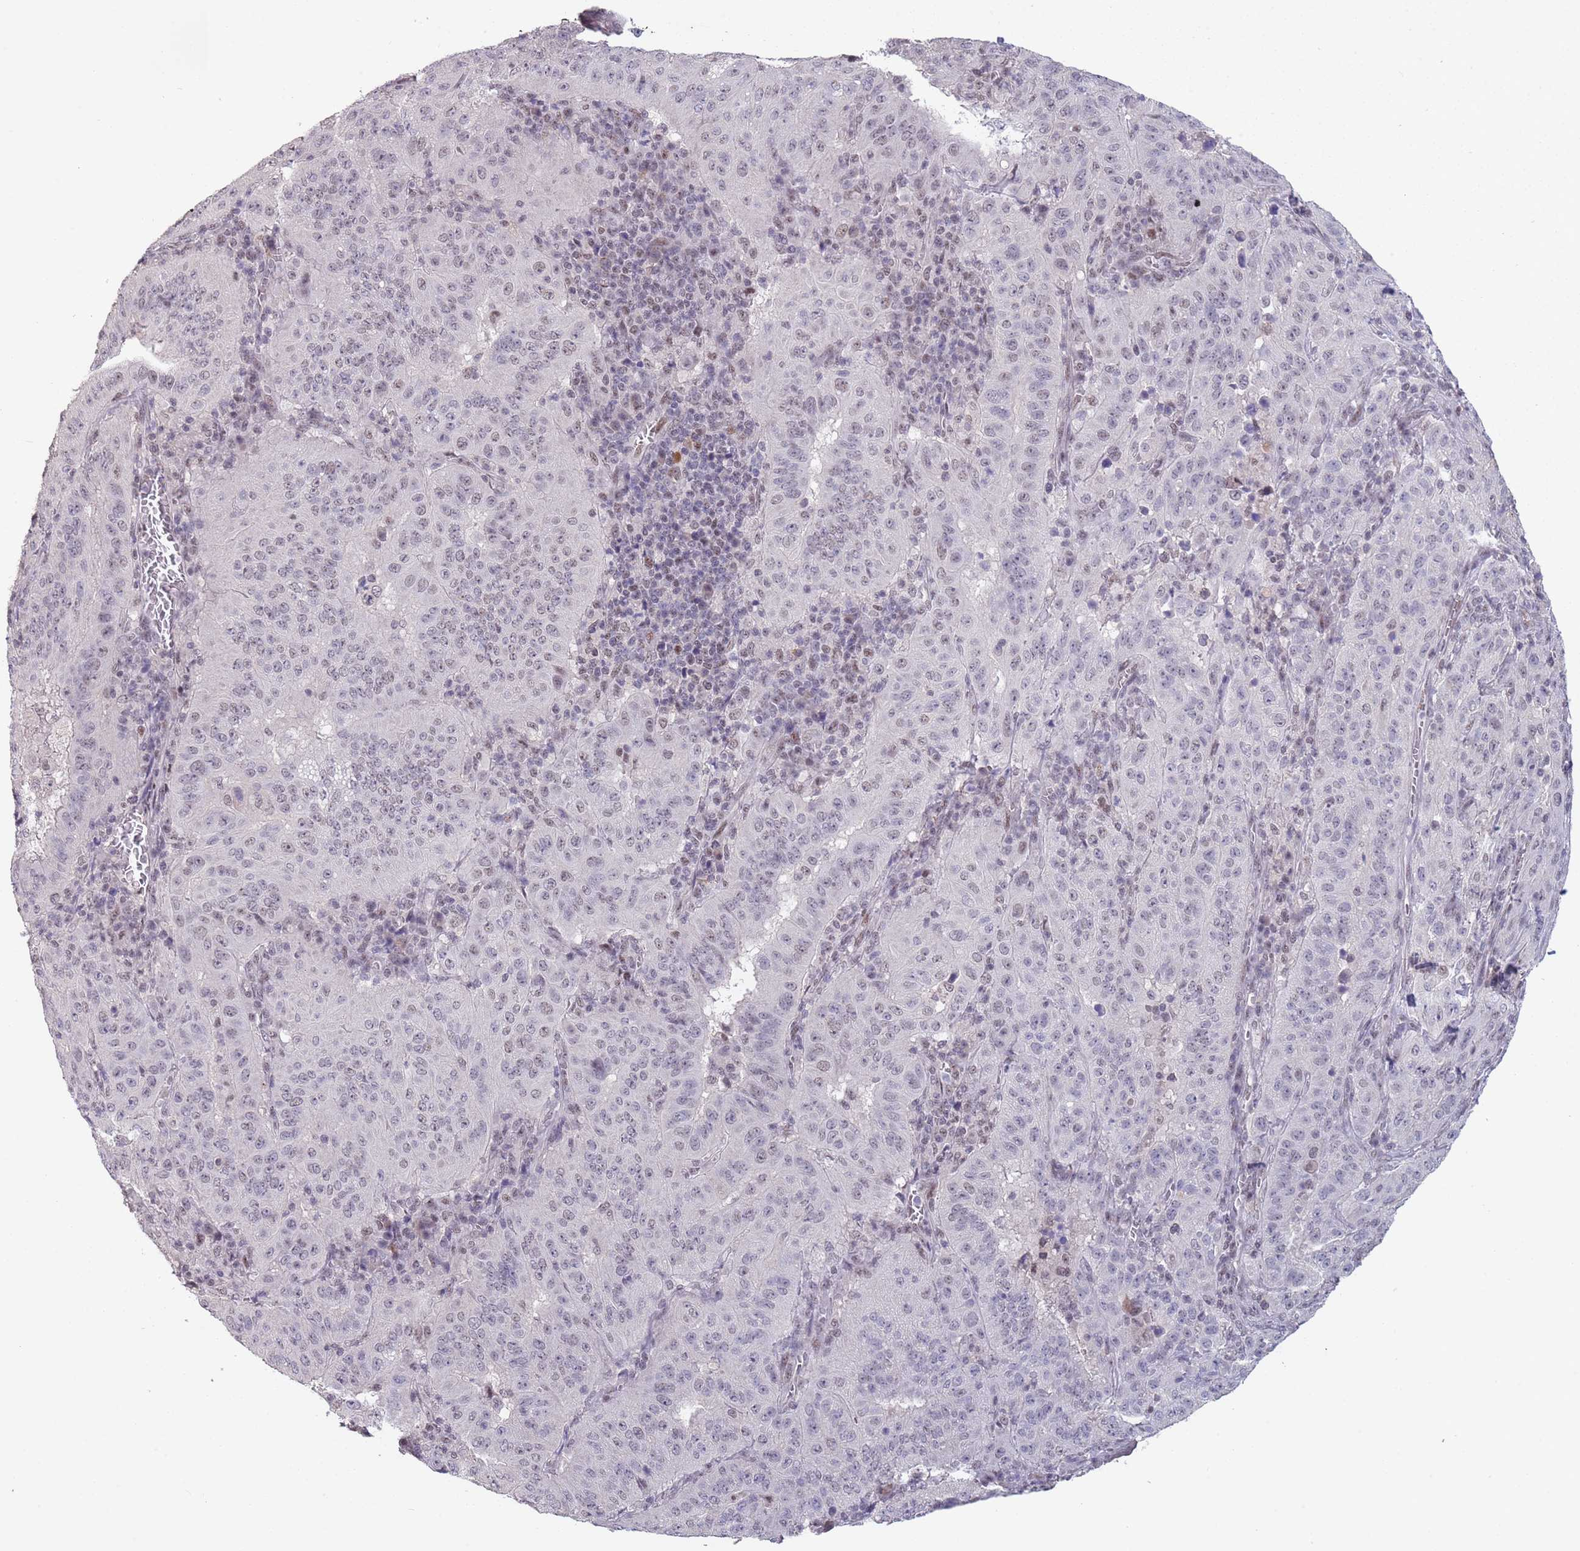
{"staining": {"intensity": "weak", "quantity": "<25%", "location": "nuclear"}, "tissue": "pancreatic cancer", "cell_type": "Tumor cells", "image_type": "cancer", "snomed": [{"axis": "morphology", "description": "Adenocarcinoma, NOS"}, {"axis": "topography", "description": "Pancreas"}], "caption": "High magnification brightfield microscopy of pancreatic cancer stained with DAB (brown) and counterstained with hematoxylin (blue): tumor cells show no significant expression. (DAB immunohistochemistry (IHC), high magnification).", "gene": "CIZ1", "patient": {"sex": "male", "age": 63}}